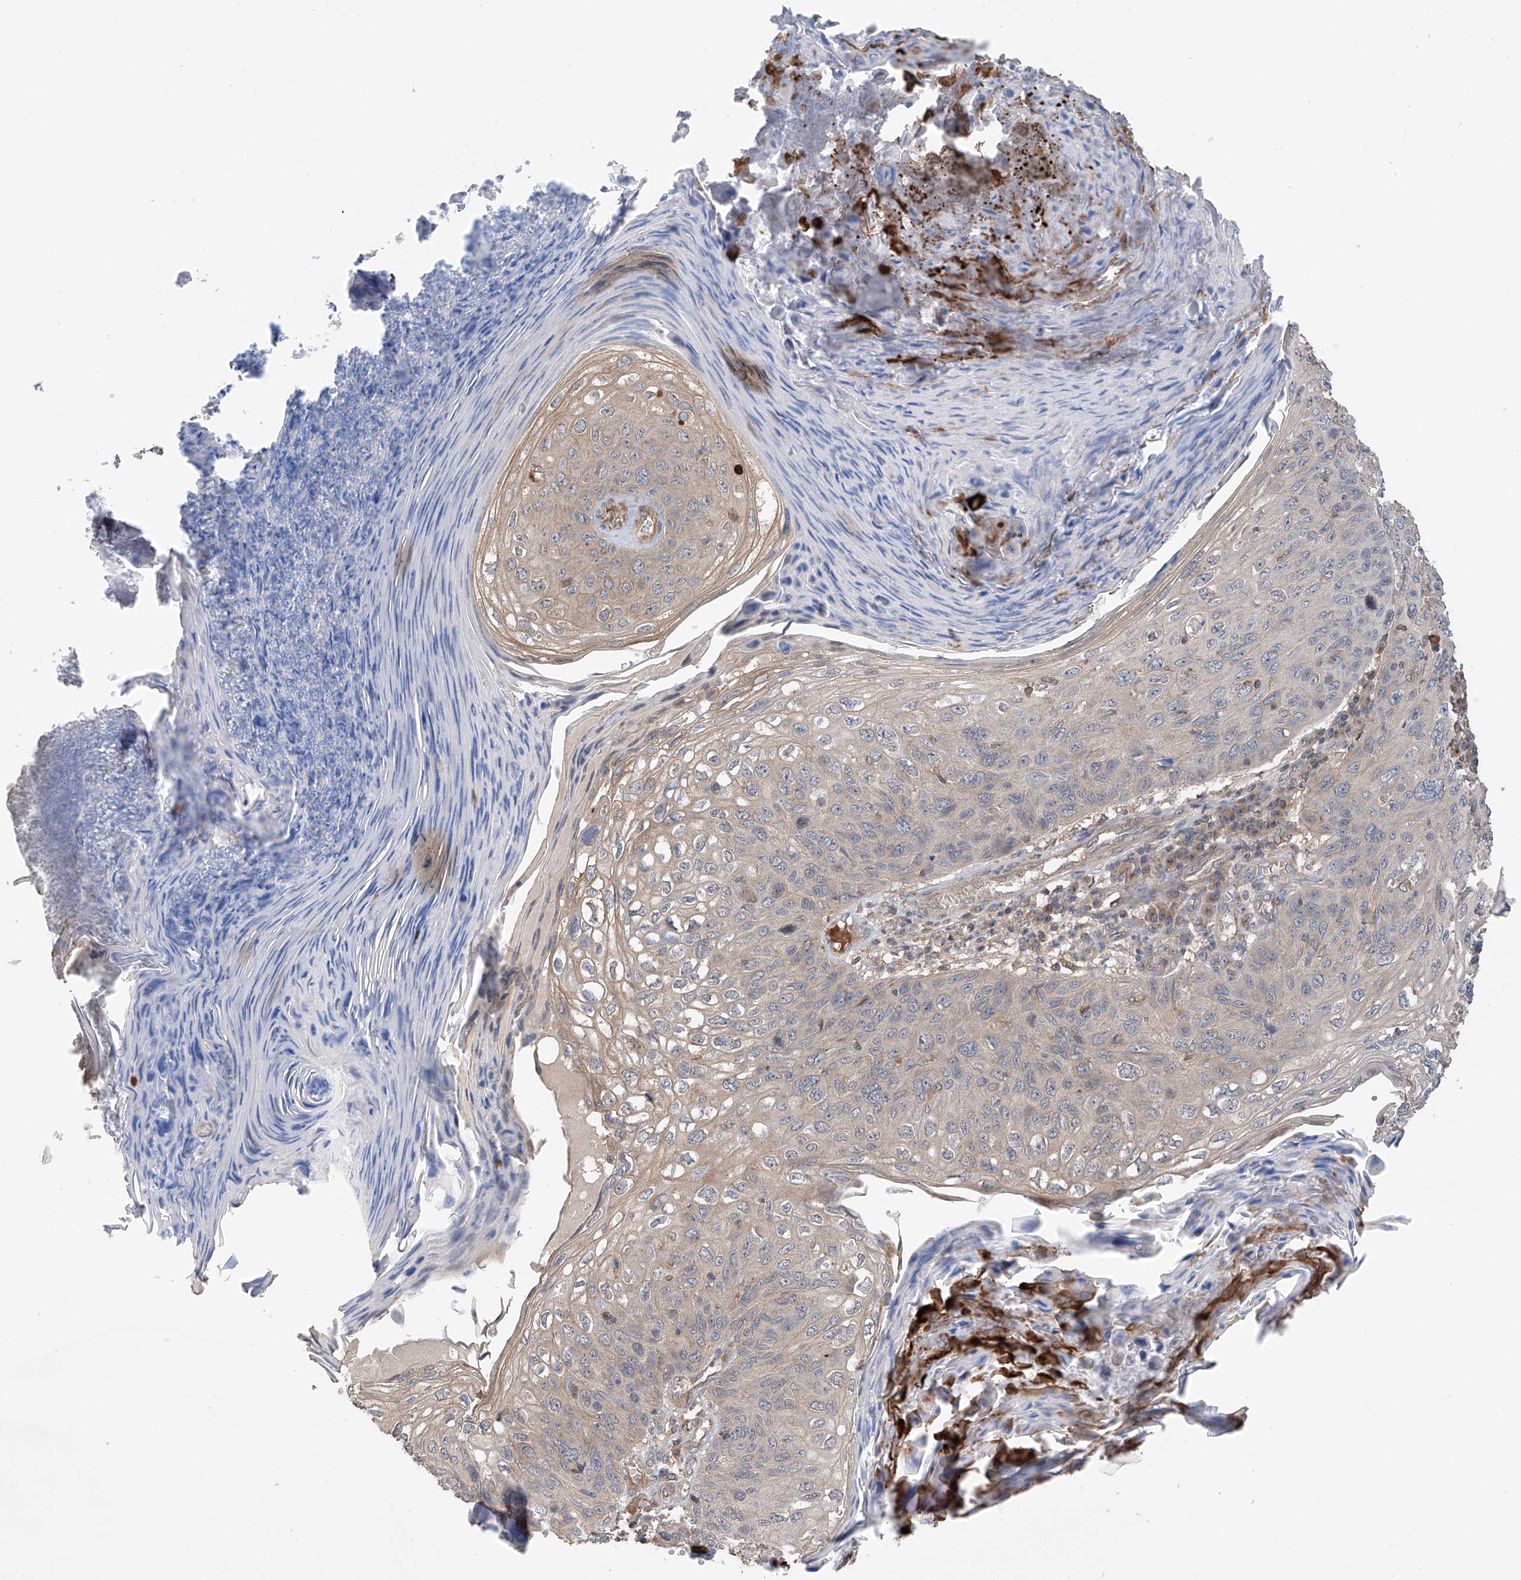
{"staining": {"intensity": "negative", "quantity": "none", "location": "none"}, "tissue": "skin cancer", "cell_type": "Tumor cells", "image_type": "cancer", "snomed": [{"axis": "morphology", "description": "Squamous cell carcinoma, NOS"}, {"axis": "topography", "description": "Skin"}], "caption": "There is no significant expression in tumor cells of skin squamous cell carcinoma. The staining is performed using DAB (3,3'-diaminobenzidine) brown chromogen with nuclei counter-stained in using hematoxylin.", "gene": "RPAIN", "patient": {"sex": "female", "age": 90}}